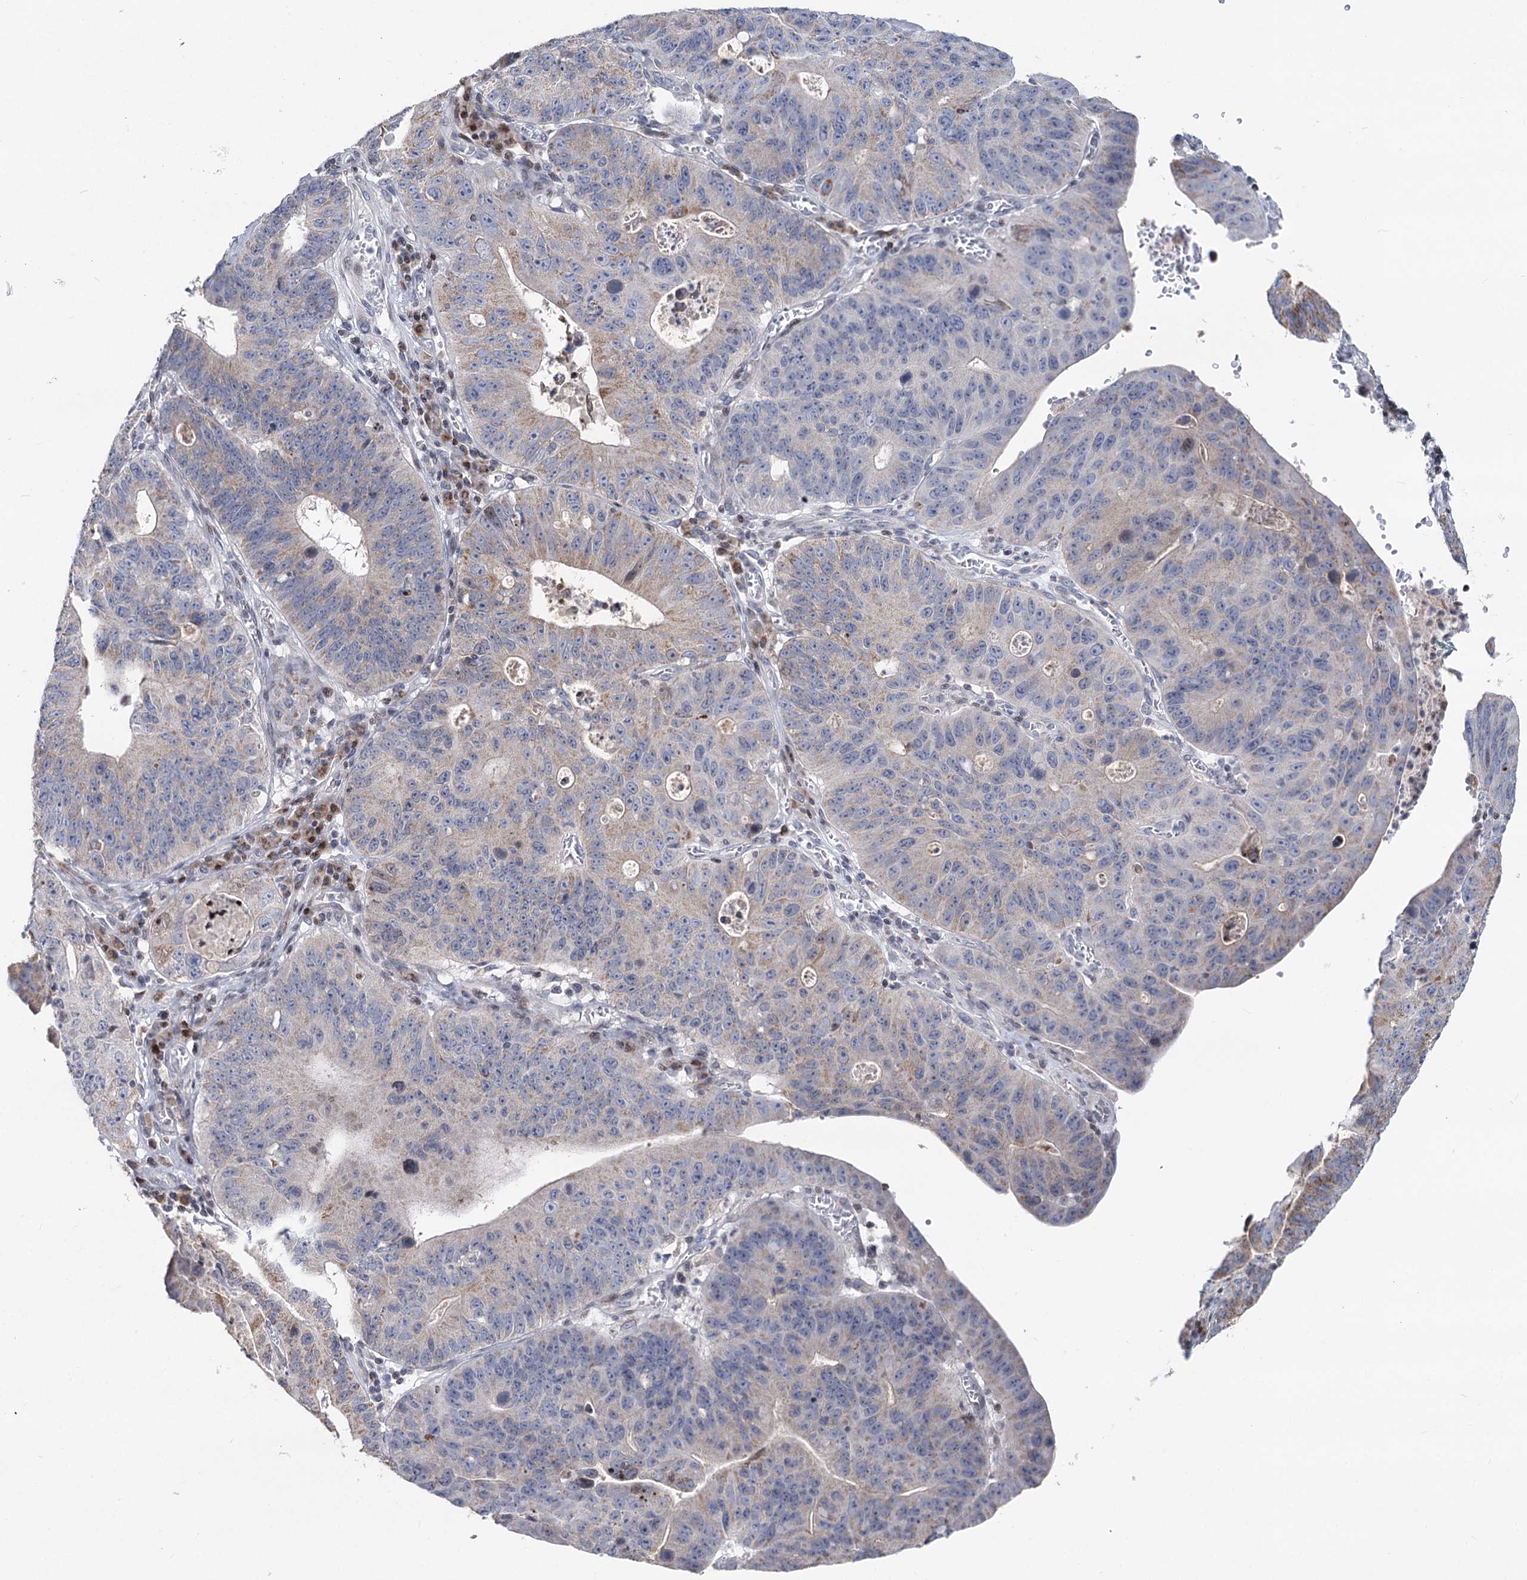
{"staining": {"intensity": "weak", "quantity": "25%-75%", "location": "cytoplasmic/membranous"}, "tissue": "stomach cancer", "cell_type": "Tumor cells", "image_type": "cancer", "snomed": [{"axis": "morphology", "description": "Adenocarcinoma, NOS"}, {"axis": "topography", "description": "Stomach"}], "caption": "Immunohistochemistry (IHC) micrograph of neoplastic tissue: human stomach cancer (adenocarcinoma) stained using IHC displays low levels of weak protein expression localized specifically in the cytoplasmic/membranous of tumor cells, appearing as a cytoplasmic/membranous brown color.", "gene": "PTGR1", "patient": {"sex": "male", "age": 59}}